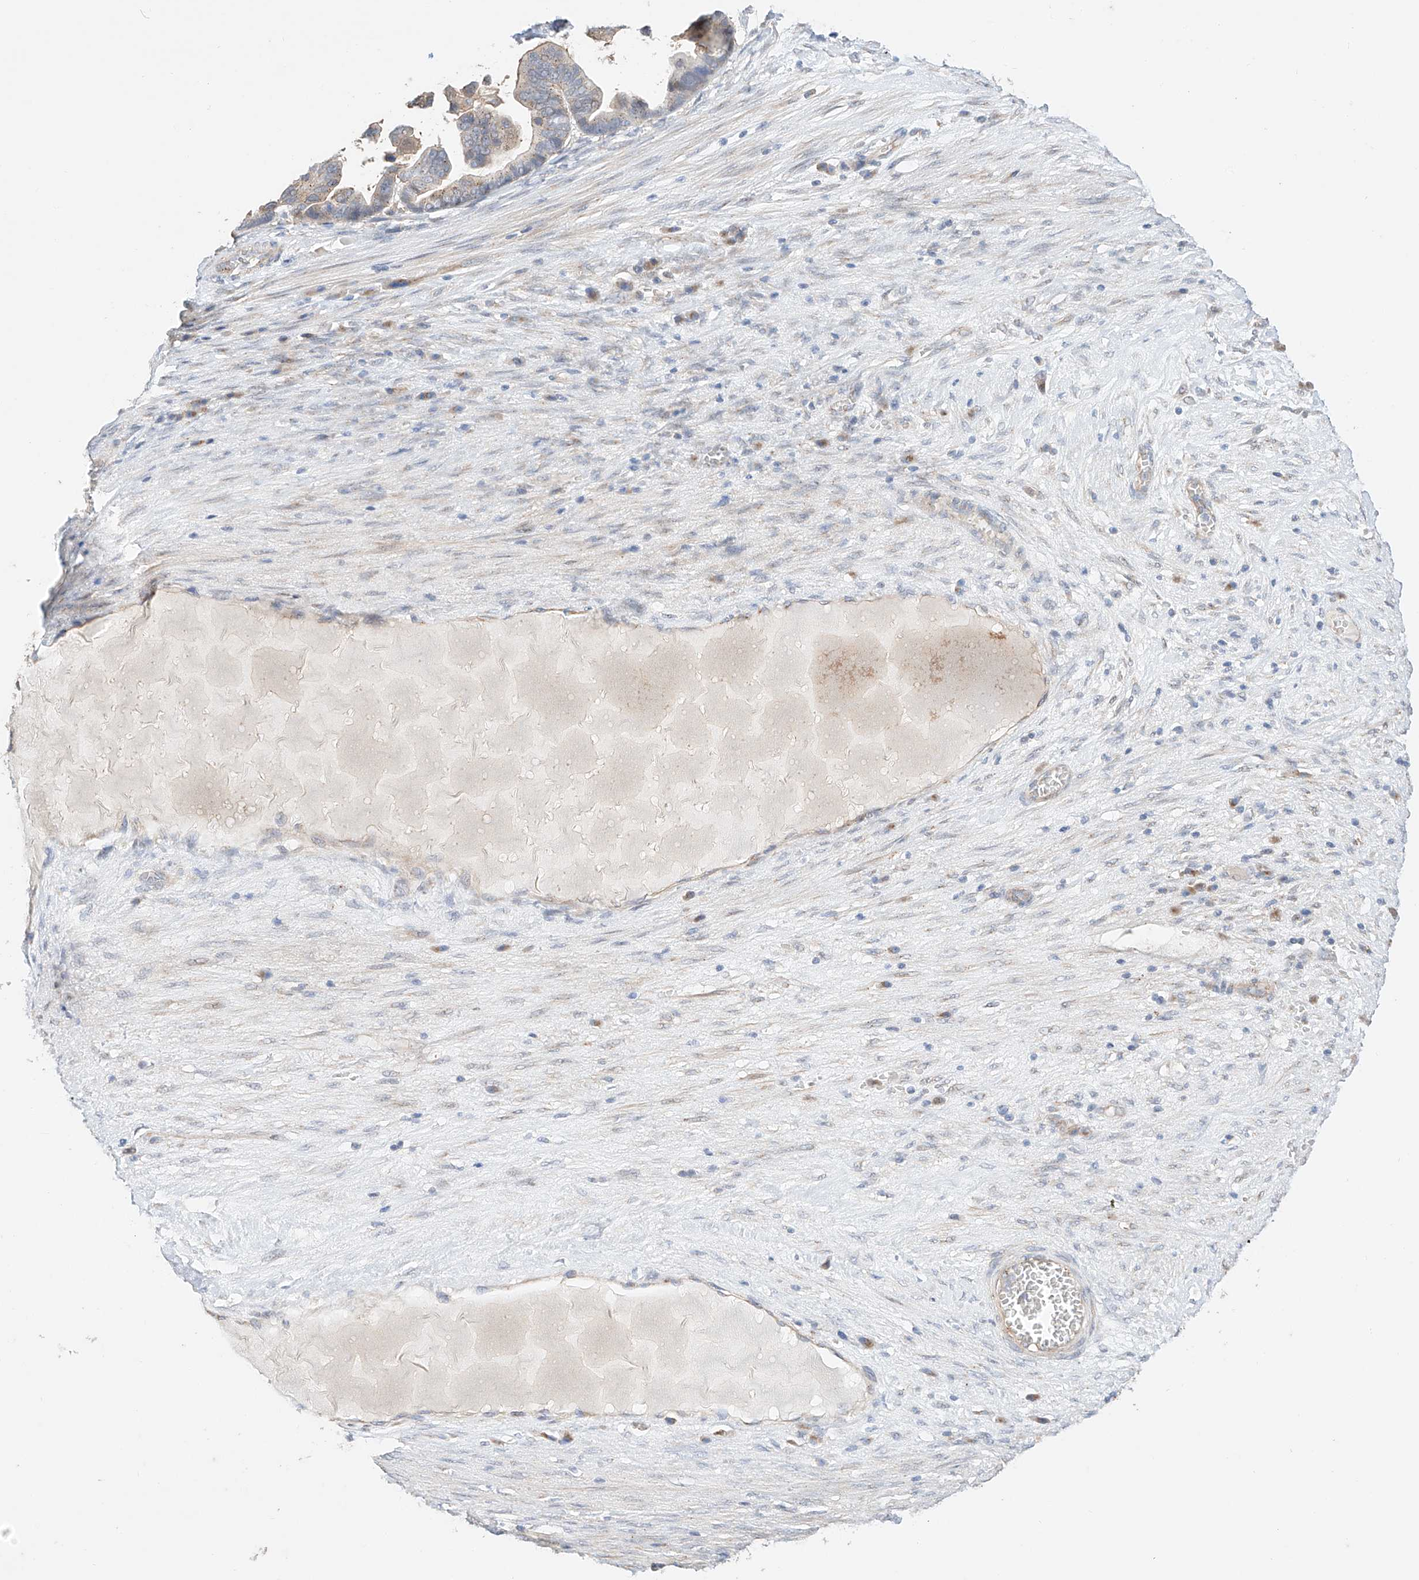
{"staining": {"intensity": "weak", "quantity": "25%-75%", "location": "cytoplasmic/membranous"}, "tissue": "ovarian cancer", "cell_type": "Tumor cells", "image_type": "cancer", "snomed": [{"axis": "morphology", "description": "Cystadenocarcinoma, serous, NOS"}, {"axis": "topography", "description": "Ovary"}], "caption": "Ovarian cancer (serous cystadenocarcinoma) tissue displays weak cytoplasmic/membranous staining in about 25%-75% of tumor cells Nuclei are stained in blue.", "gene": "MOSPD1", "patient": {"sex": "female", "age": 56}}